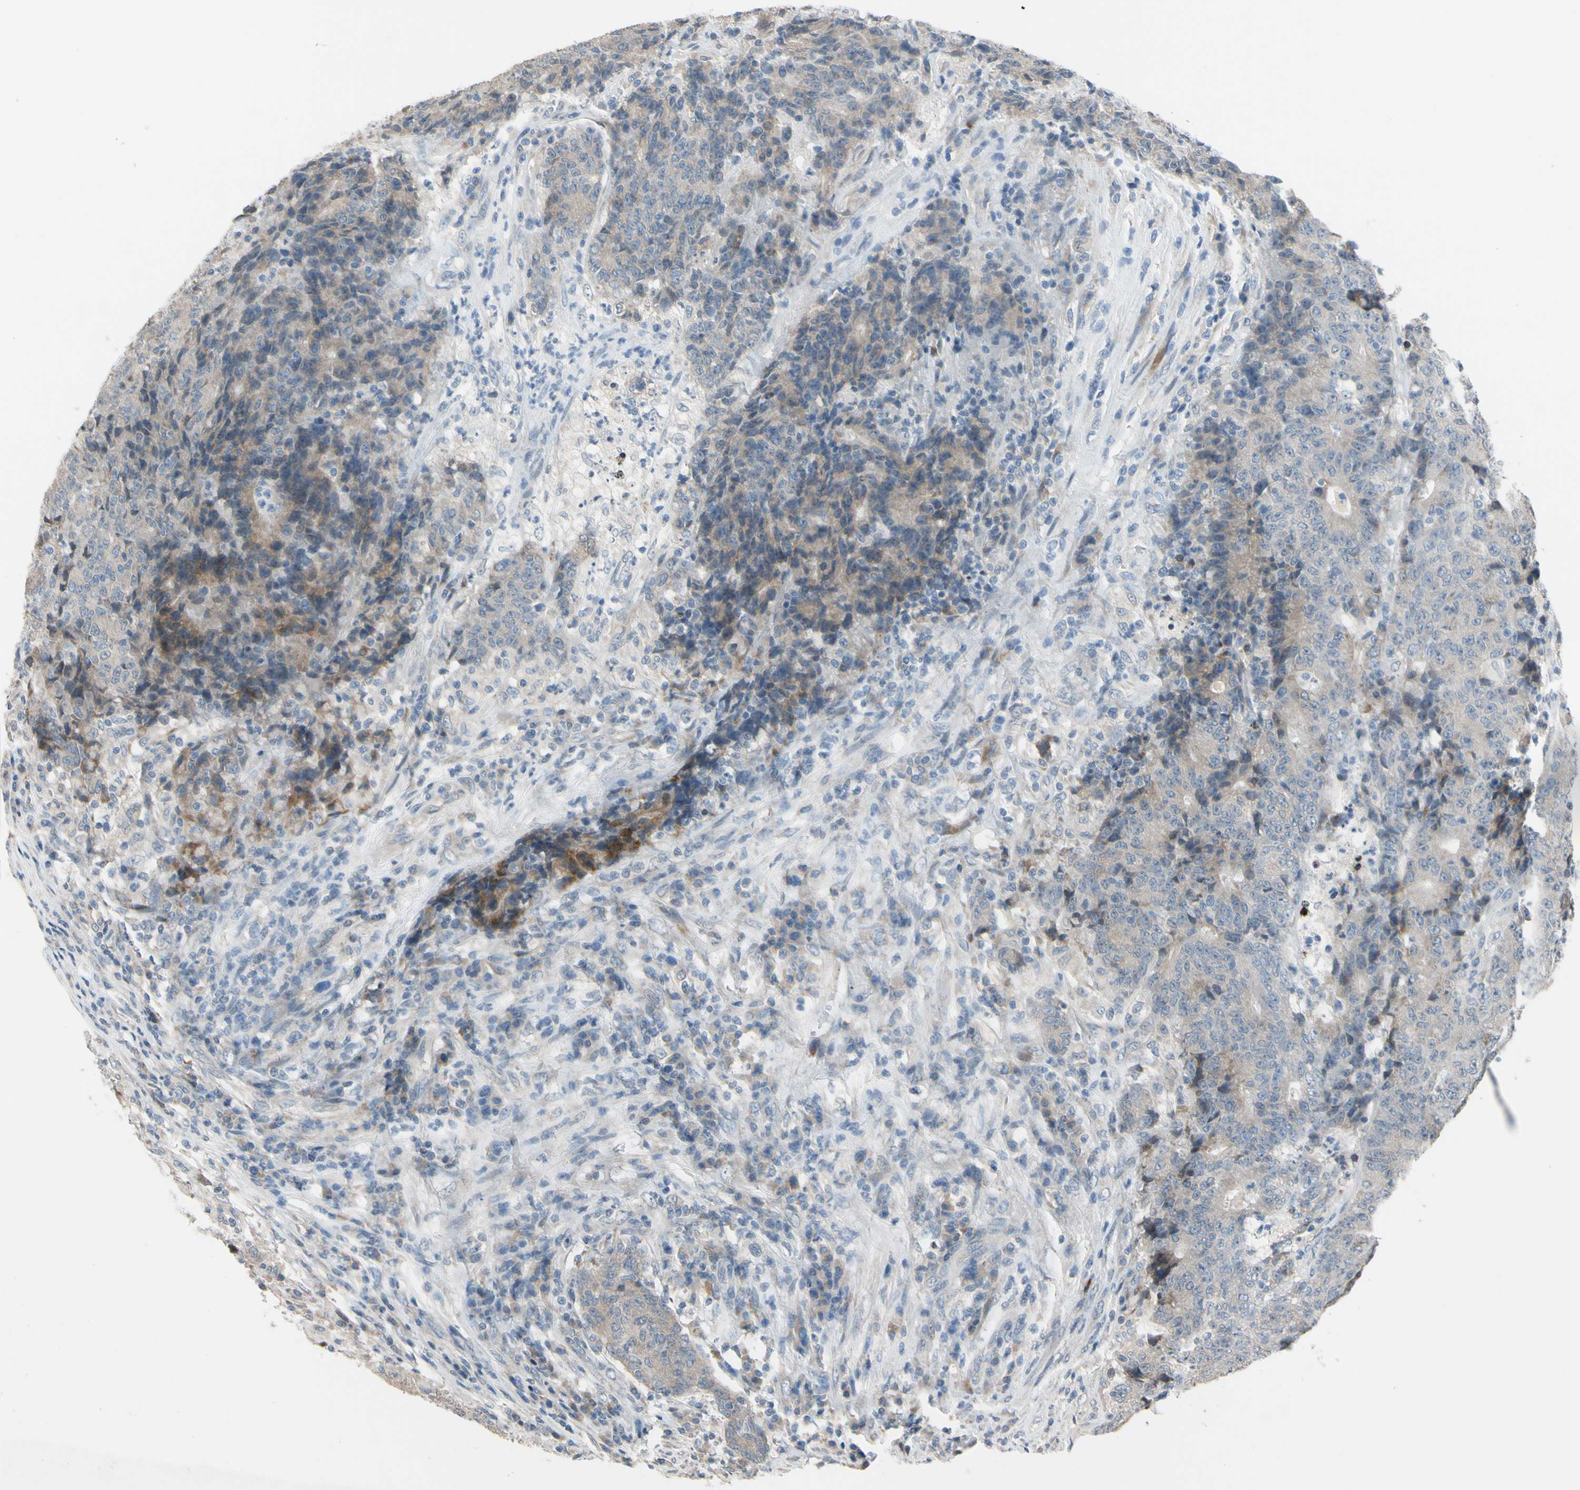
{"staining": {"intensity": "weak", "quantity": ">75%", "location": "cytoplasmic/membranous"}, "tissue": "colorectal cancer", "cell_type": "Tumor cells", "image_type": "cancer", "snomed": [{"axis": "morphology", "description": "Normal tissue, NOS"}, {"axis": "morphology", "description": "Adenocarcinoma, NOS"}, {"axis": "topography", "description": "Colon"}], "caption": "An image of human colorectal adenocarcinoma stained for a protein shows weak cytoplasmic/membranous brown staining in tumor cells.", "gene": "PIP5K1B", "patient": {"sex": "female", "age": 75}}